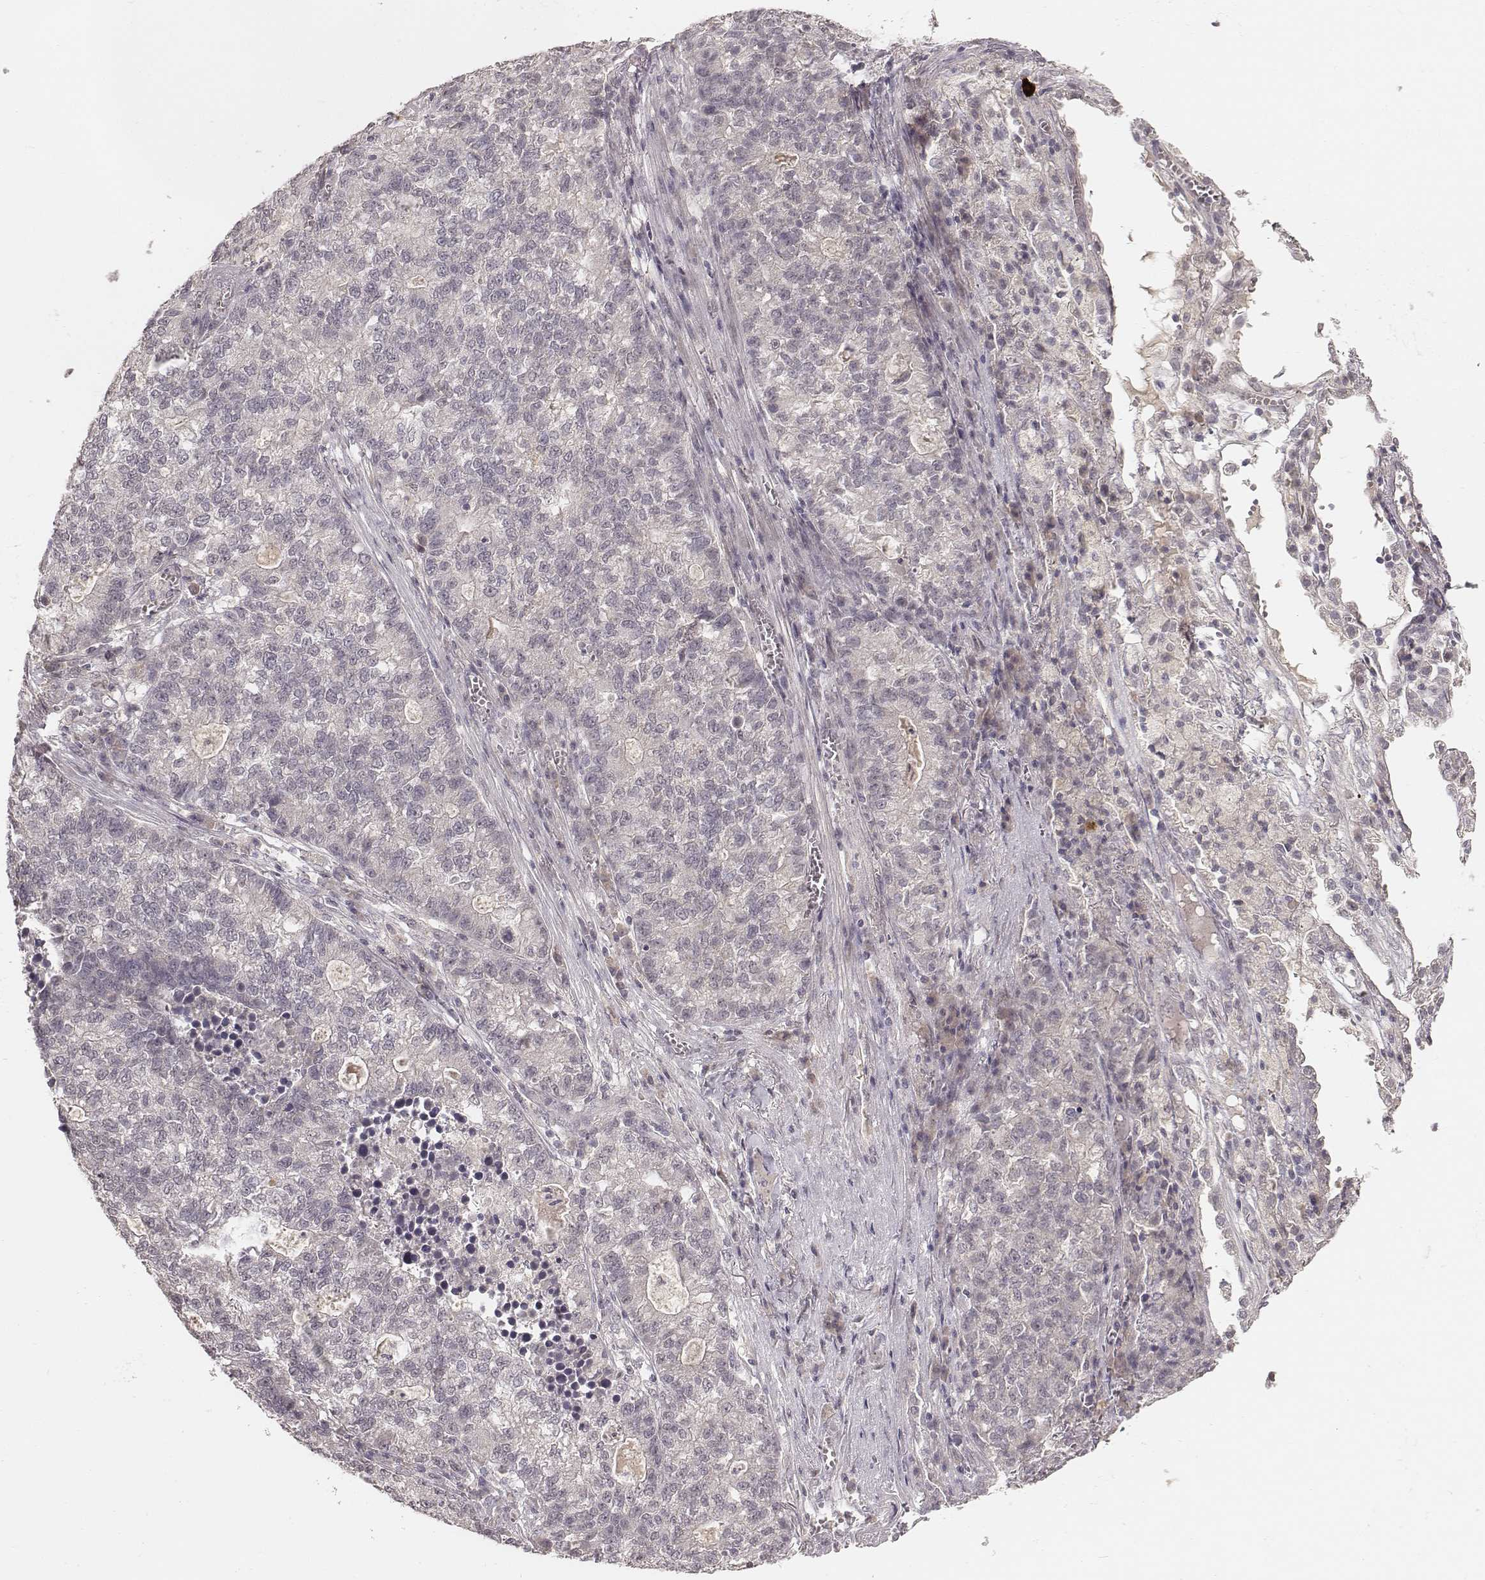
{"staining": {"intensity": "negative", "quantity": "none", "location": "none"}, "tissue": "lung cancer", "cell_type": "Tumor cells", "image_type": "cancer", "snomed": [{"axis": "morphology", "description": "Adenocarcinoma, NOS"}, {"axis": "topography", "description": "Lung"}], "caption": "This micrograph is of adenocarcinoma (lung) stained with IHC to label a protein in brown with the nuclei are counter-stained blue. There is no positivity in tumor cells.", "gene": "LY6K", "patient": {"sex": "male", "age": 57}}